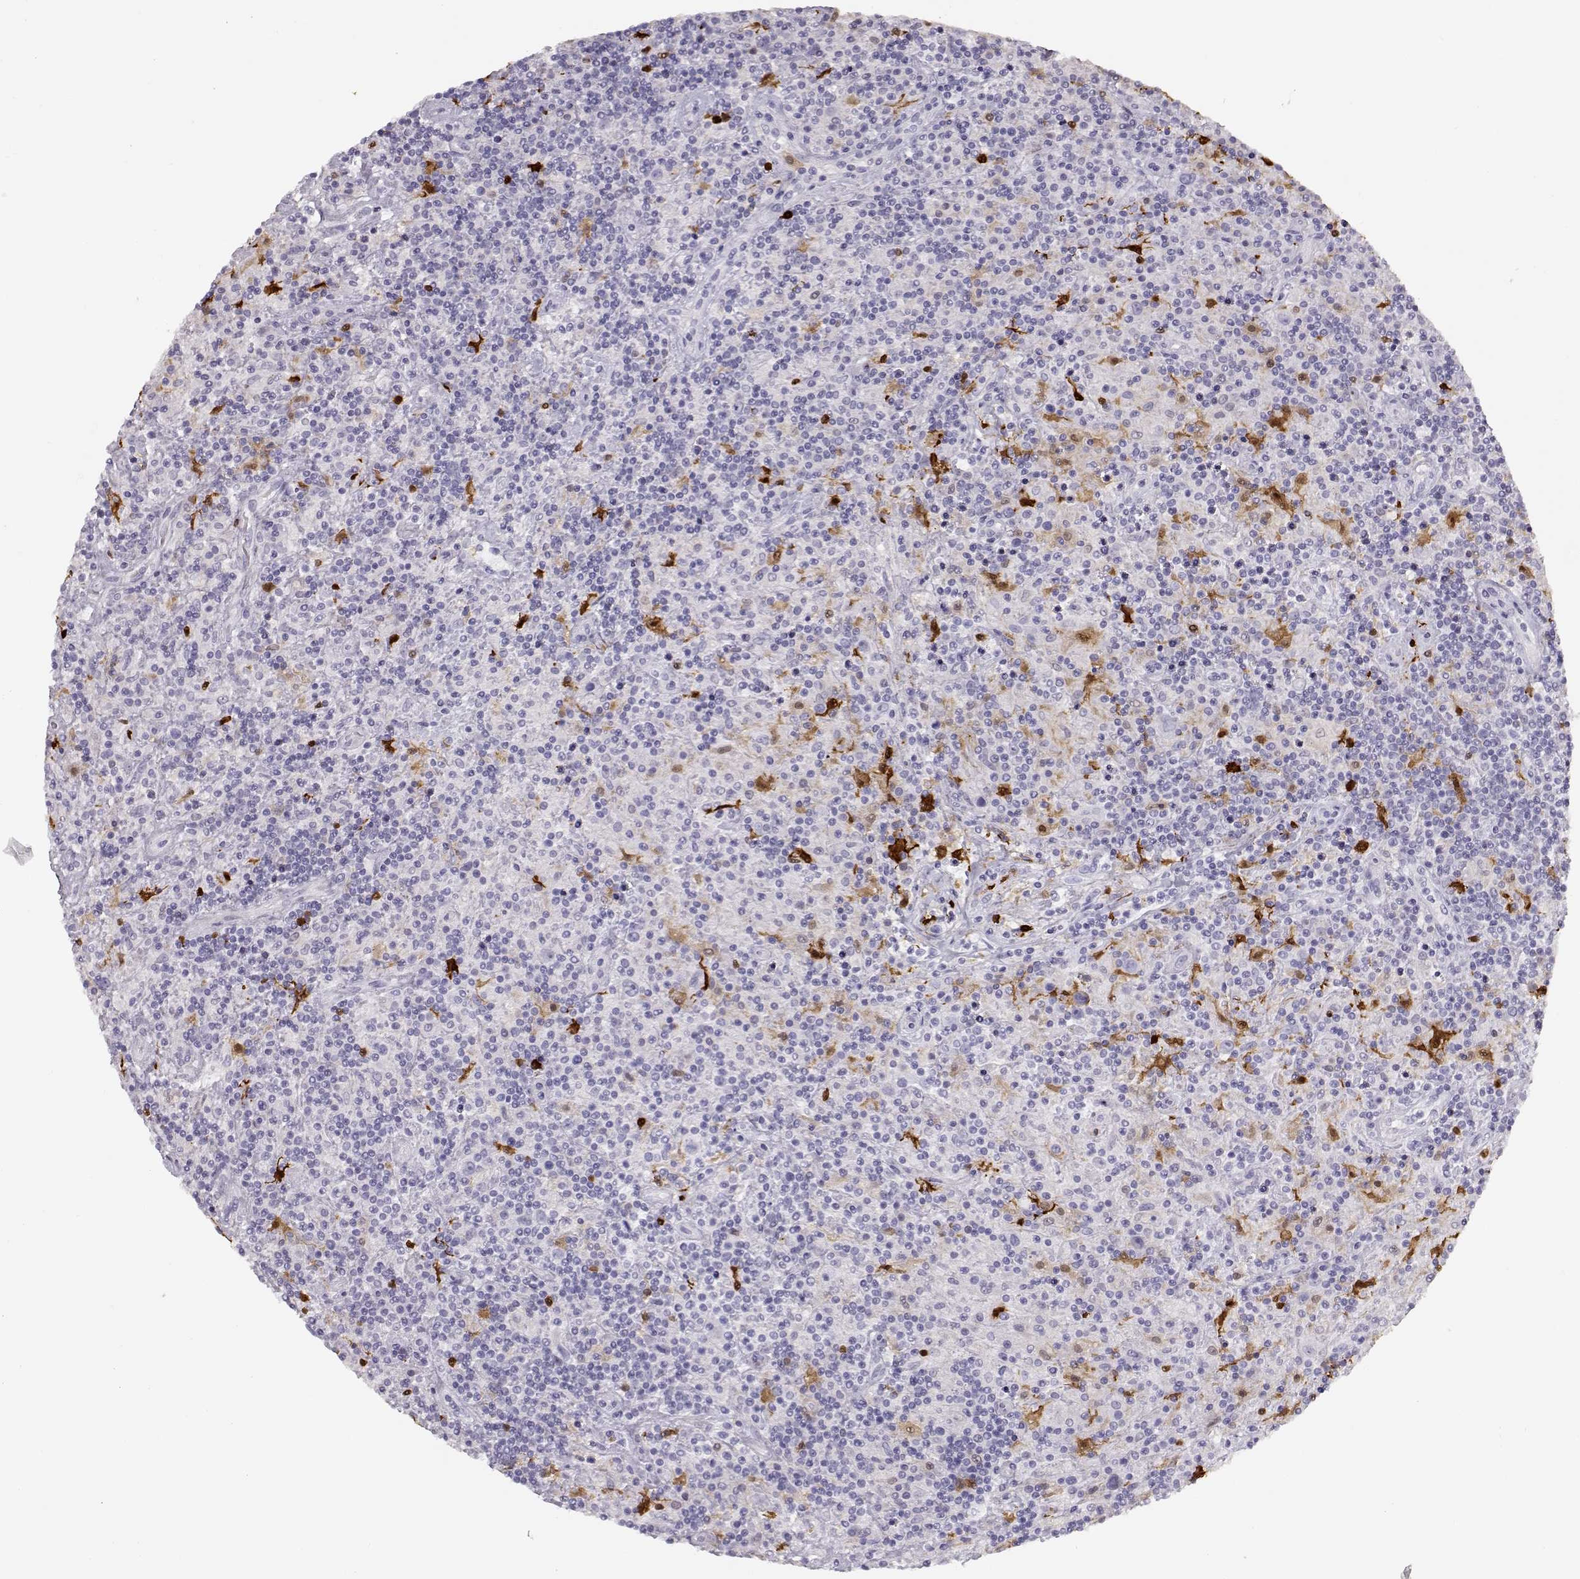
{"staining": {"intensity": "negative", "quantity": "none", "location": "none"}, "tissue": "lymphoma", "cell_type": "Tumor cells", "image_type": "cancer", "snomed": [{"axis": "morphology", "description": "Hodgkin's disease, NOS"}, {"axis": "topography", "description": "Lymph node"}], "caption": "Immunohistochemistry of human Hodgkin's disease exhibits no positivity in tumor cells. Nuclei are stained in blue.", "gene": "S100B", "patient": {"sex": "male", "age": 70}}